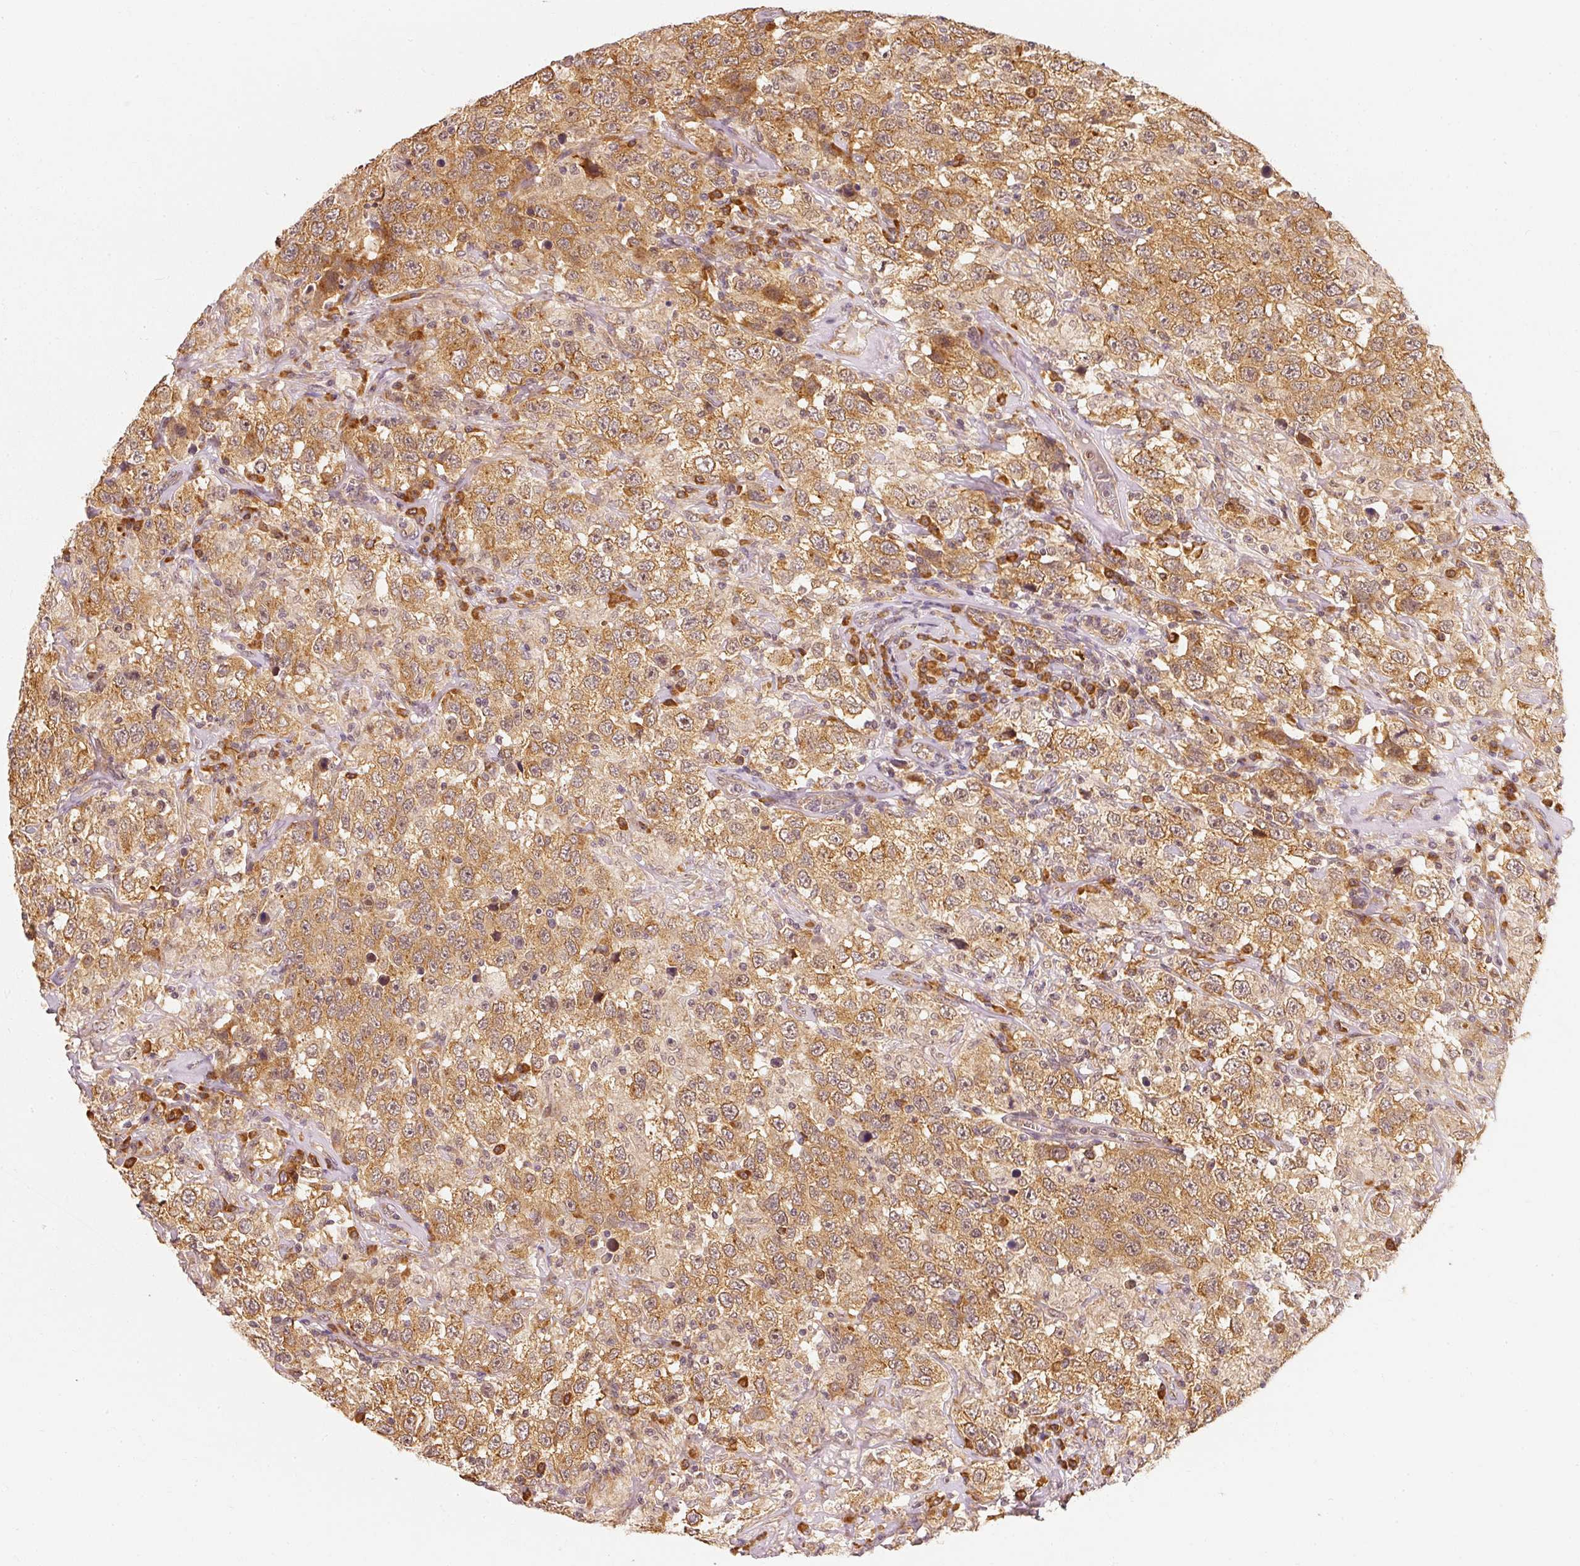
{"staining": {"intensity": "moderate", "quantity": ">75%", "location": "cytoplasmic/membranous"}, "tissue": "testis cancer", "cell_type": "Tumor cells", "image_type": "cancer", "snomed": [{"axis": "morphology", "description": "Seminoma, NOS"}, {"axis": "topography", "description": "Testis"}], "caption": "There is medium levels of moderate cytoplasmic/membranous positivity in tumor cells of testis cancer, as demonstrated by immunohistochemical staining (brown color).", "gene": "EEF1A2", "patient": {"sex": "male", "age": 41}}